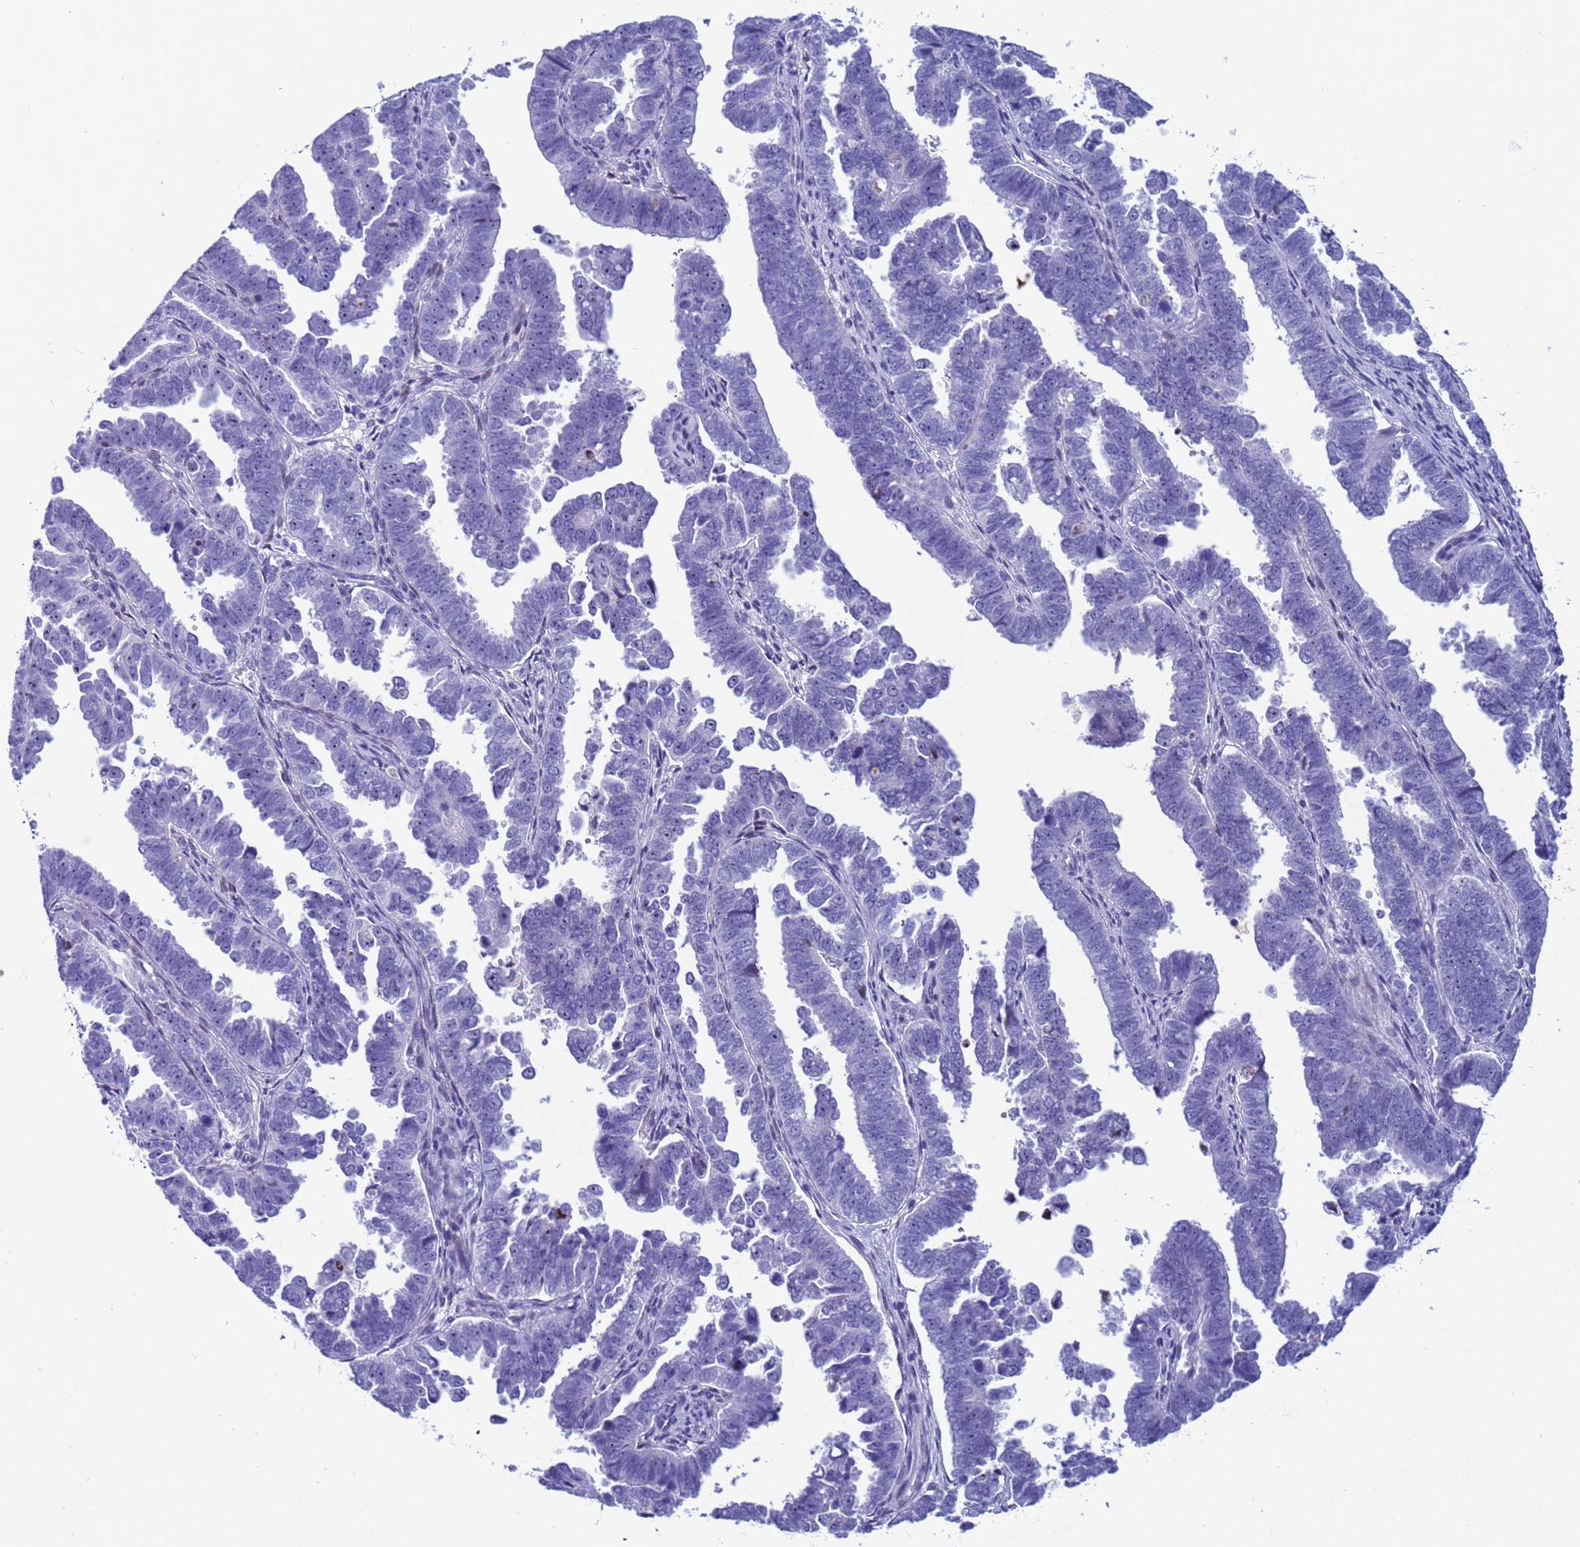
{"staining": {"intensity": "negative", "quantity": "none", "location": "none"}, "tissue": "endometrial cancer", "cell_type": "Tumor cells", "image_type": "cancer", "snomed": [{"axis": "morphology", "description": "Adenocarcinoma, NOS"}, {"axis": "topography", "description": "Endometrium"}], "caption": "Human endometrial cancer (adenocarcinoma) stained for a protein using IHC demonstrates no staining in tumor cells.", "gene": "POP5", "patient": {"sex": "female", "age": 75}}